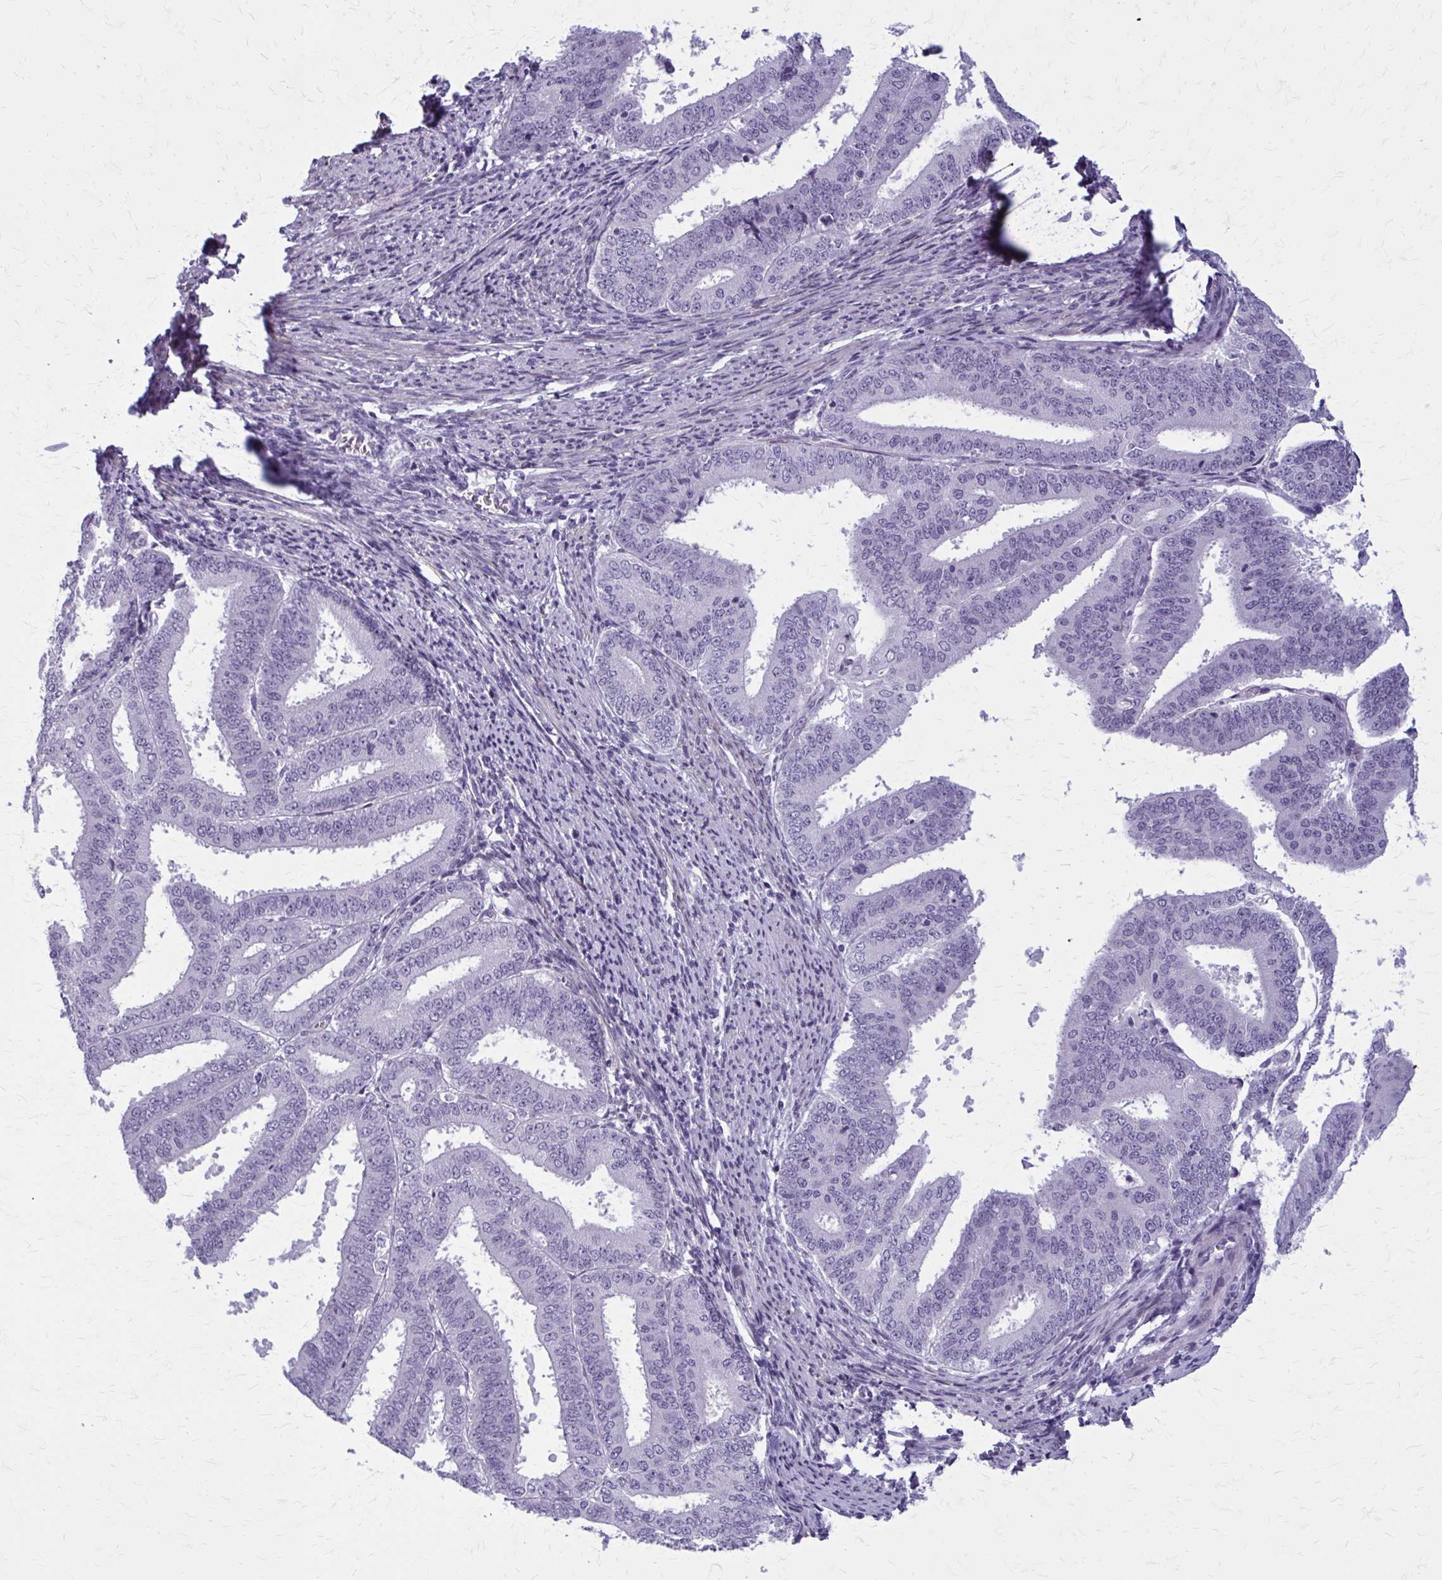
{"staining": {"intensity": "negative", "quantity": "none", "location": "none"}, "tissue": "endometrial cancer", "cell_type": "Tumor cells", "image_type": "cancer", "snomed": [{"axis": "morphology", "description": "Adenocarcinoma, NOS"}, {"axis": "topography", "description": "Endometrium"}], "caption": "Micrograph shows no significant protein expression in tumor cells of endometrial cancer (adenocarcinoma).", "gene": "CASQ2", "patient": {"sex": "female", "age": 63}}